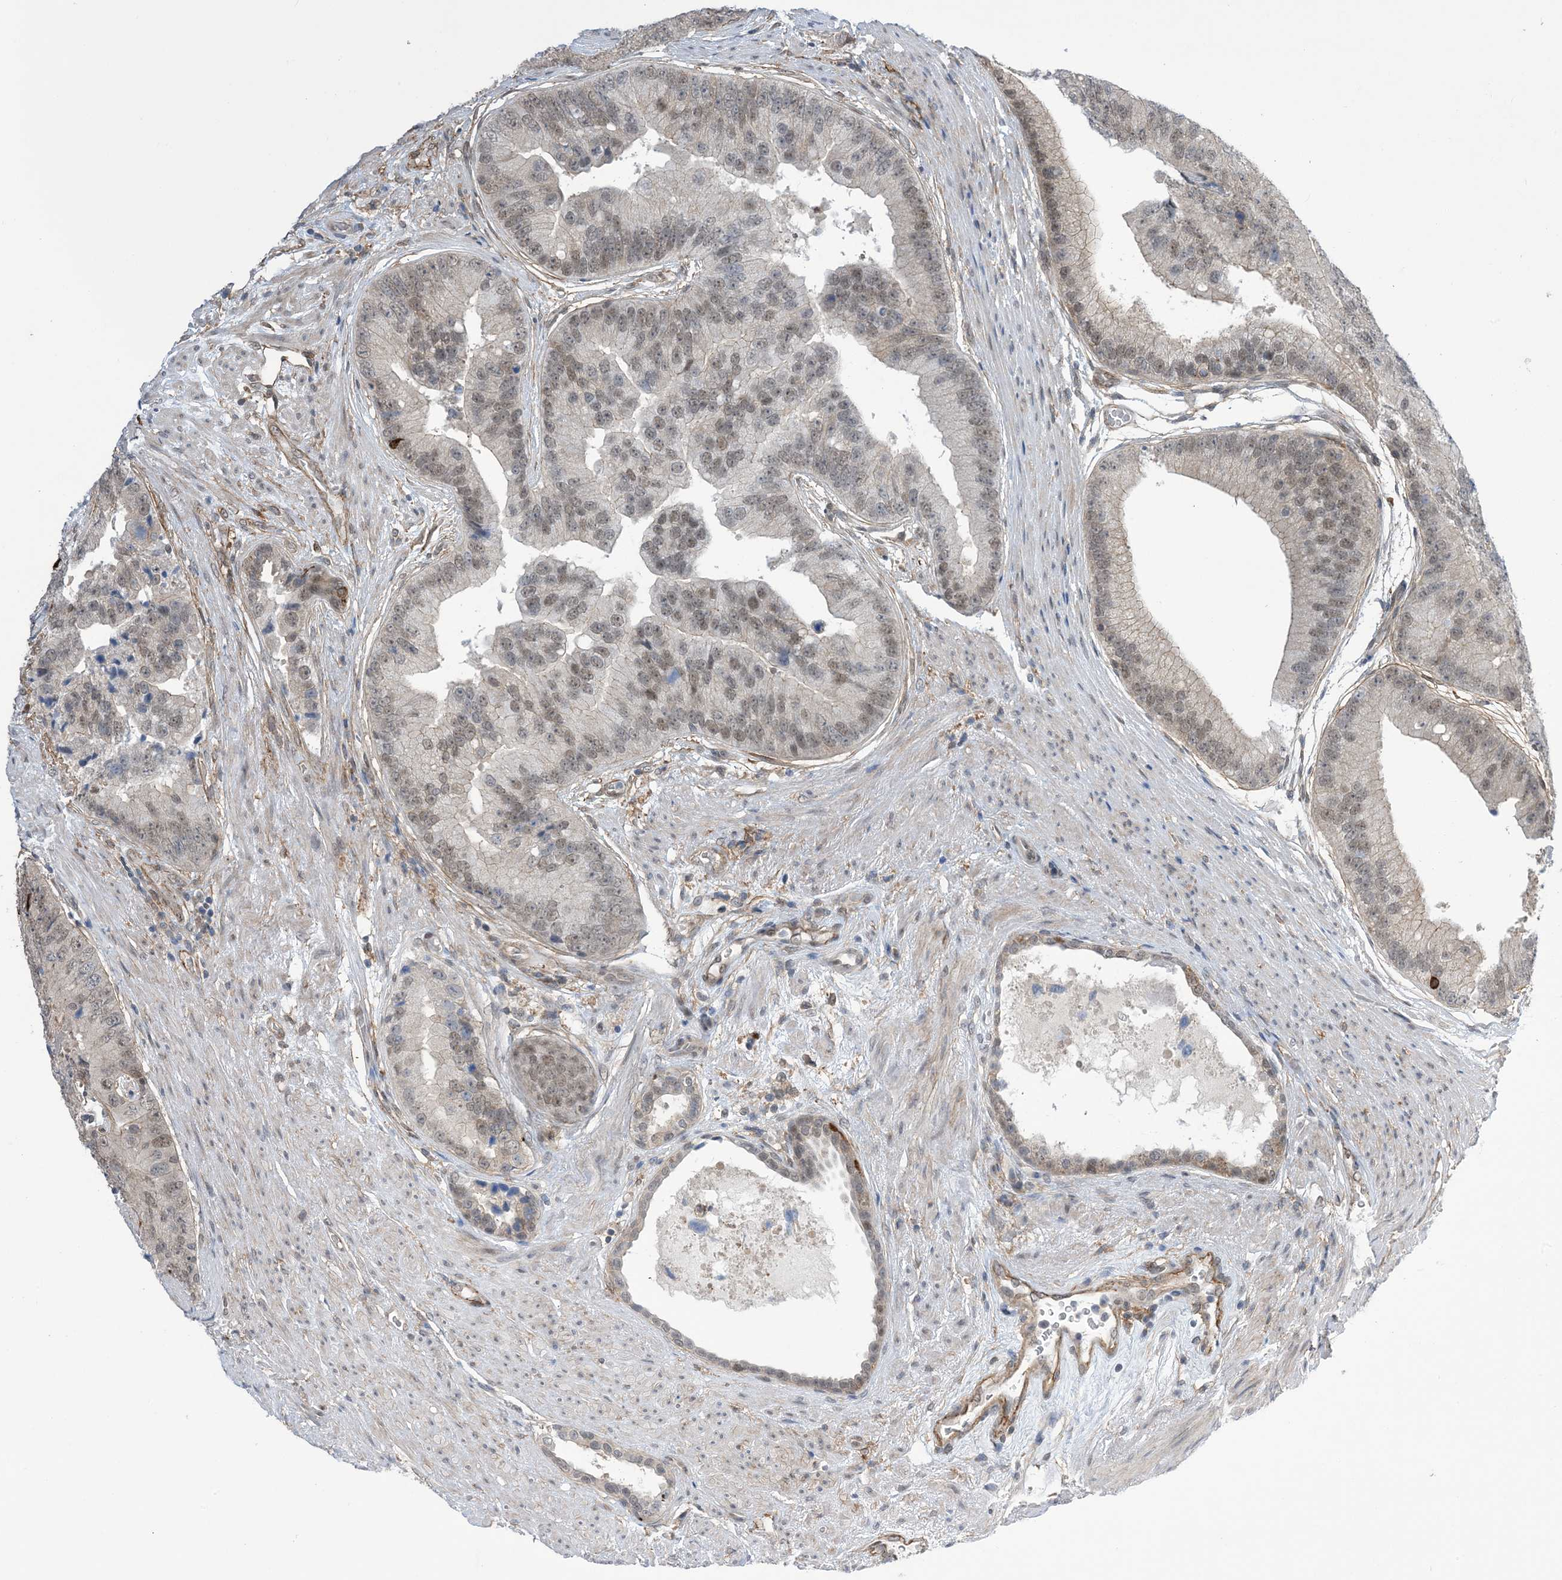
{"staining": {"intensity": "weak", "quantity": "25%-75%", "location": "nuclear"}, "tissue": "prostate cancer", "cell_type": "Tumor cells", "image_type": "cancer", "snomed": [{"axis": "morphology", "description": "Adenocarcinoma, High grade"}, {"axis": "topography", "description": "Prostate"}], "caption": "This is a micrograph of immunohistochemistry staining of prostate cancer, which shows weak staining in the nuclear of tumor cells.", "gene": "ZNF8", "patient": {"sex": "male", "age": 70}}